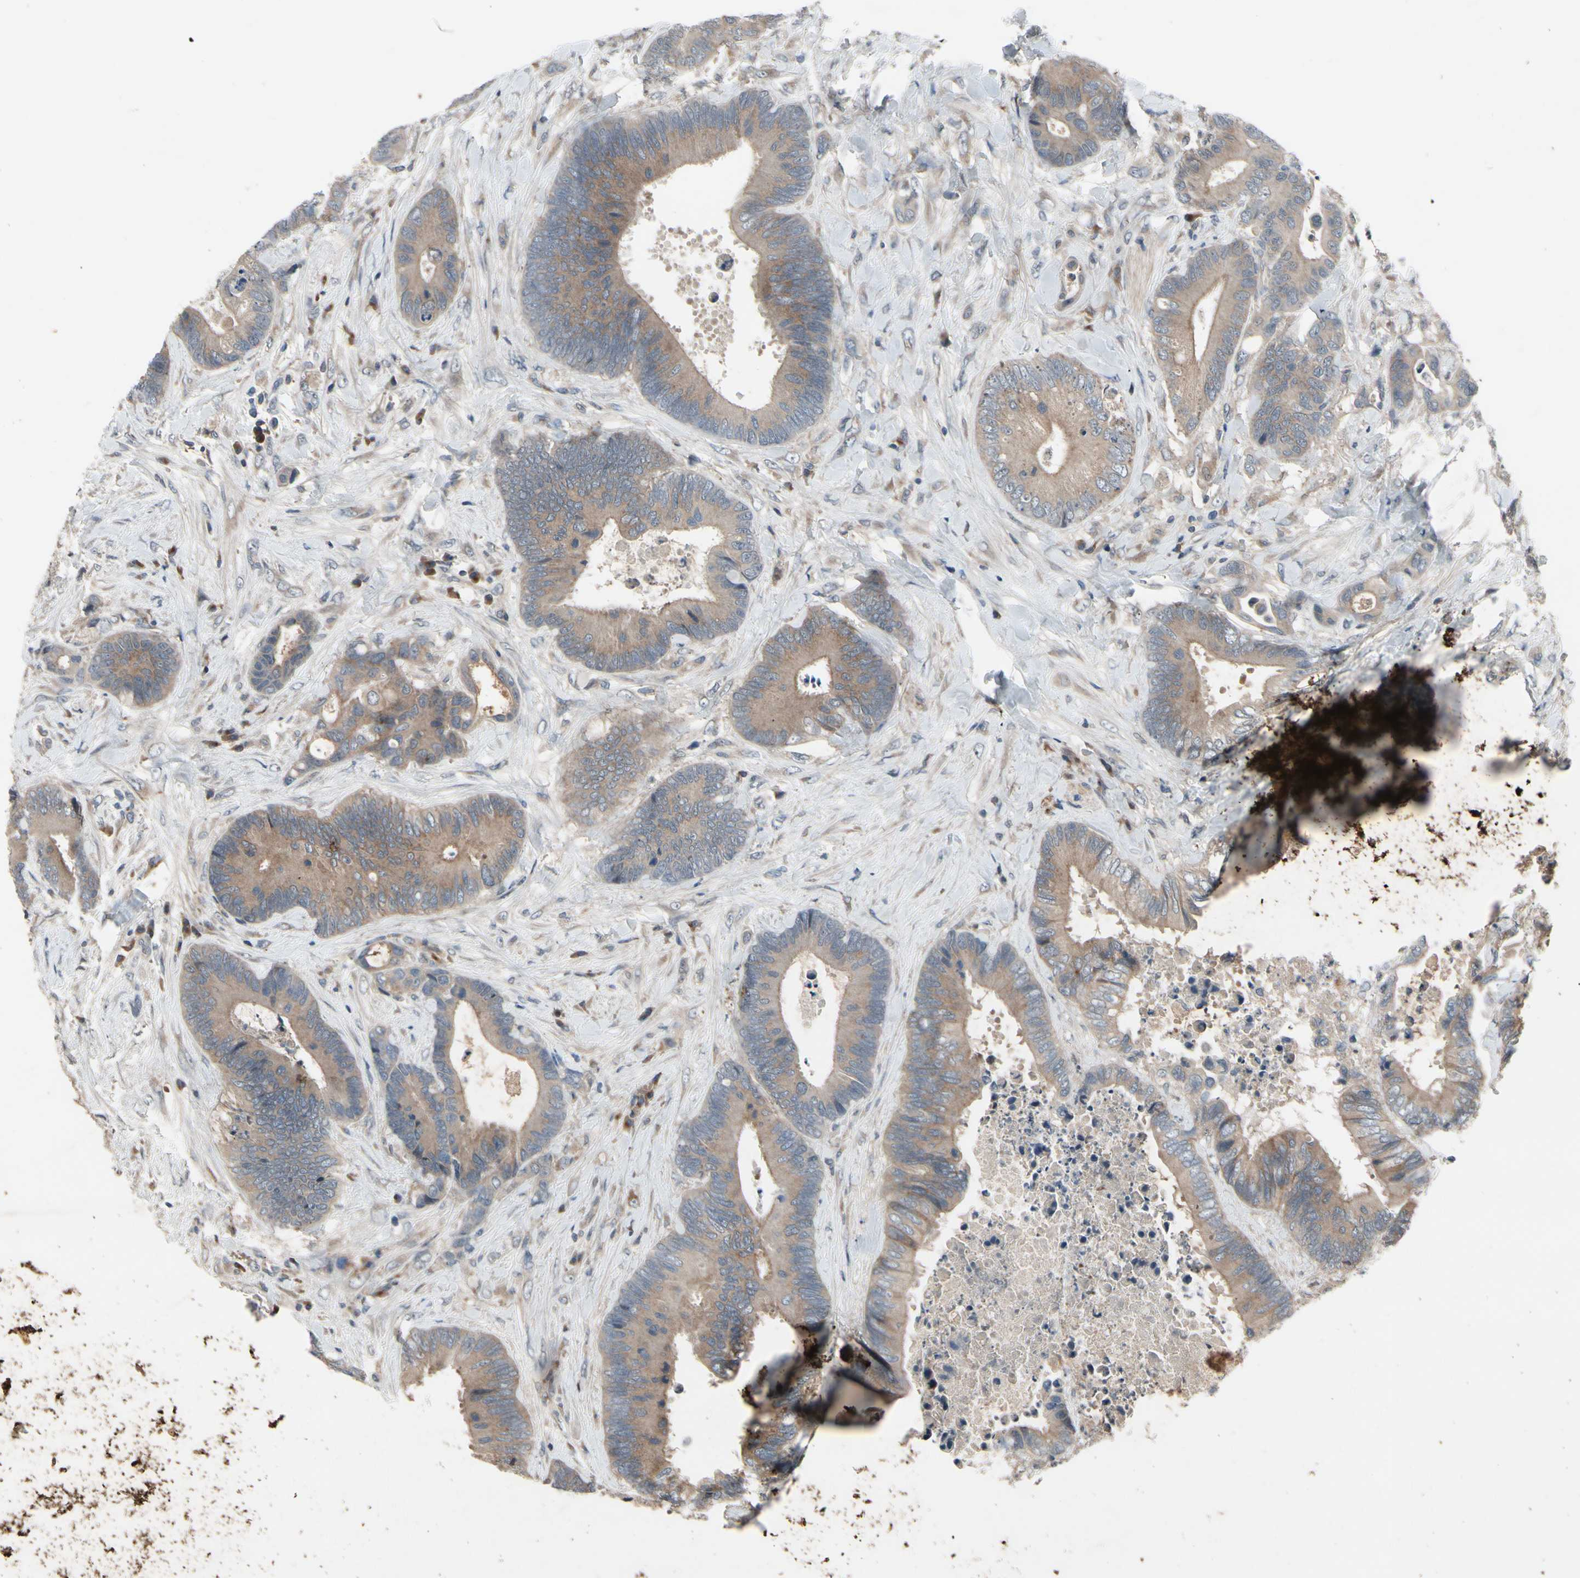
{"staining": {"intensity": "weak", "quantity": ">75%", "location": "cytoplasmic/membranous"}, "tissue": "colorectal cancer", "cell_type": "Tumor cells", "image_type": "cancer", "snomed": [{"axis": "morphology", "description": "Adenocarcinoma, NOS"}, {"axis": "topography", "description": "Rectum"}], "caption": "Human adenocarcinoma (colorectal) stained for a protein (brown) reveals weak cytoplasmic/membranous positive expression in about >75% of tumor cells.", "gene": "NSF", "patient": {"sex": "male", "age": 55}}